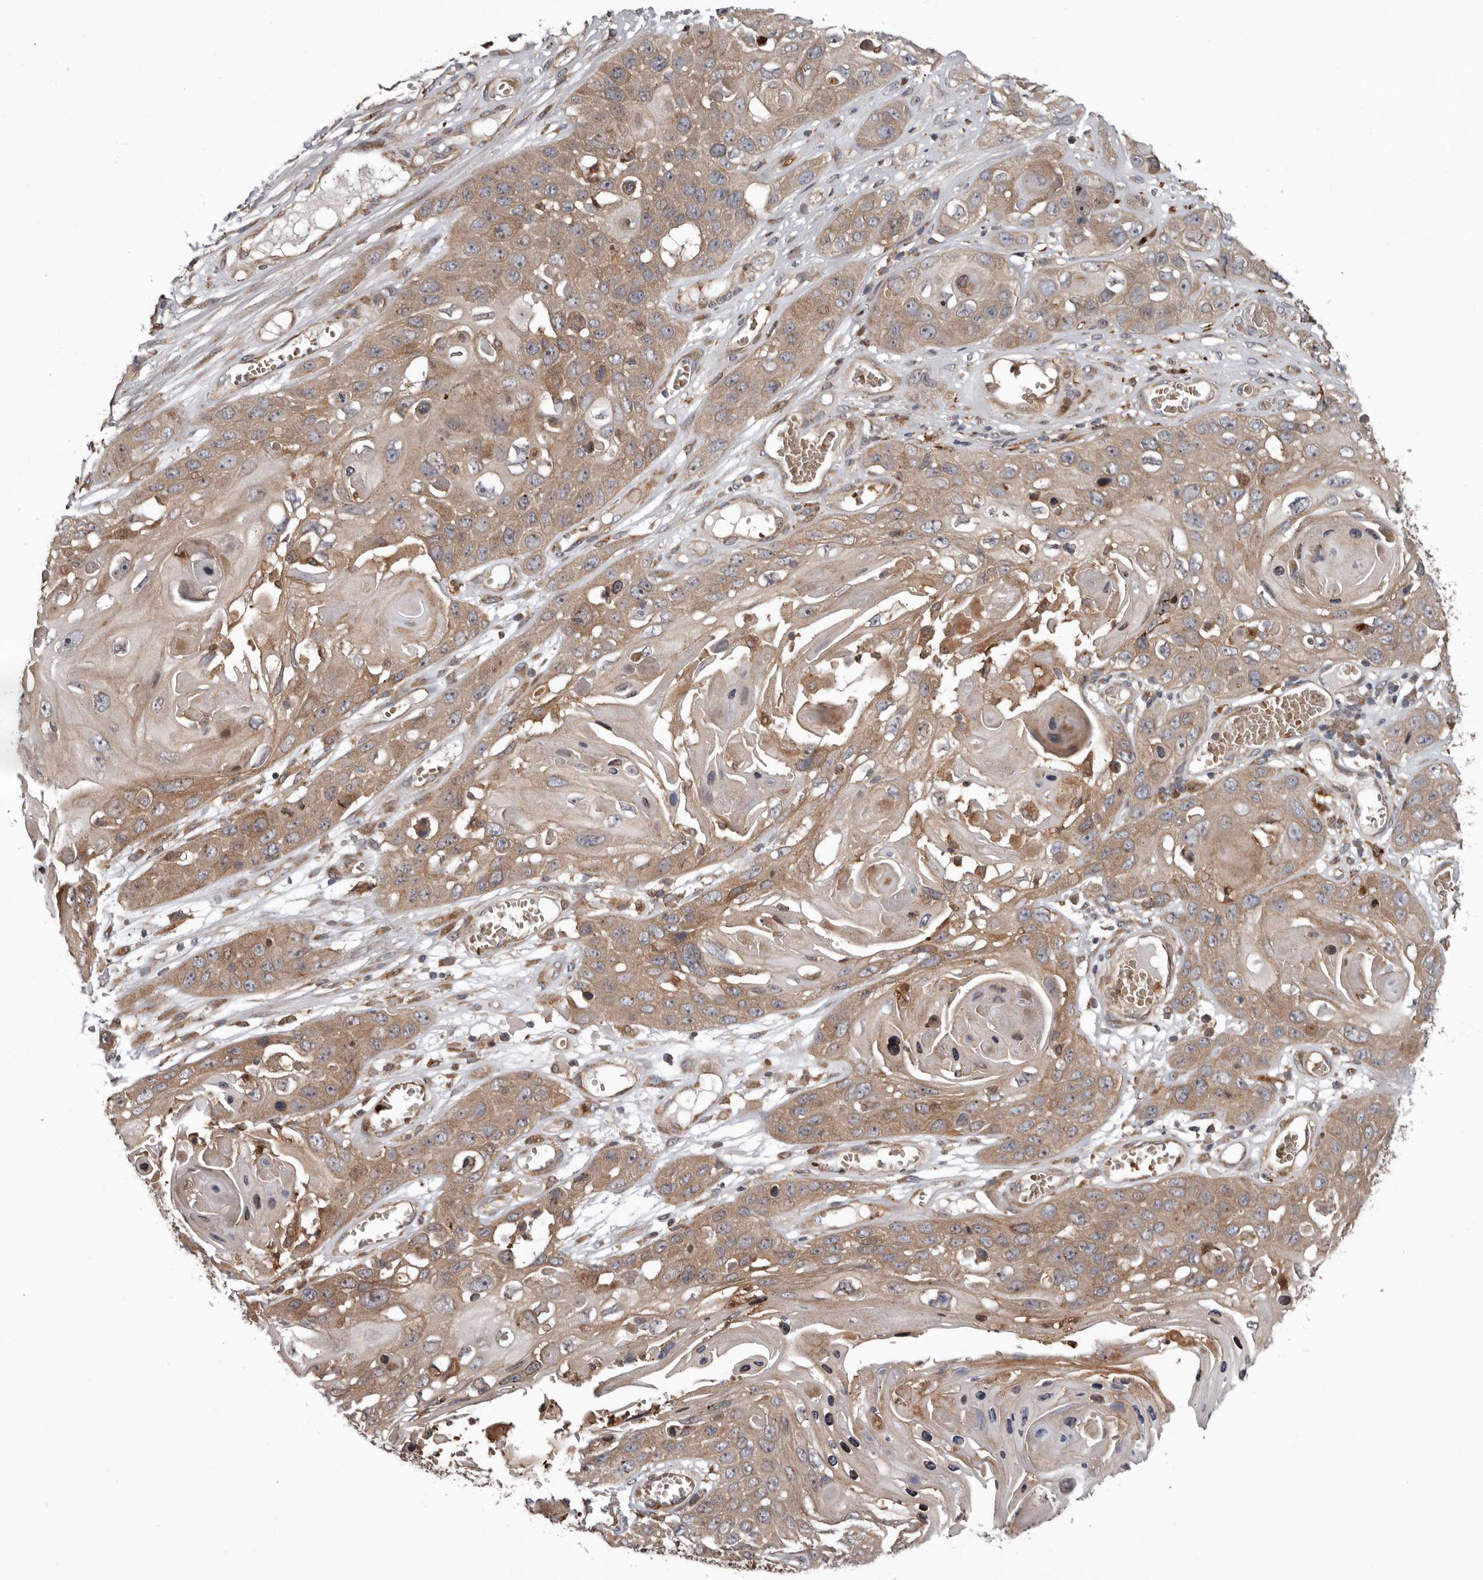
{"staining": {"intensity": "moderate", "quantity": ">75%", "location": "cytoplasmic/membranous"}, "tissue": "skin cancer", "cell_type": "Tumor cells", "image_type": "cancer", "snomed": [{"axis": "morphology", "description": "Squamous cell carcinoma, NOS"}, {"axis": "topography", "description": "Skin"}], "caption": "Immunohistochemical staining of human skin cancer (squamous cell carcinoma) shows moderate cytoplasmic/membranous protein staining in about >75% of tumor cells.", "gene": "FGFR4", "patient": {"sex": "male", "age": 55}}